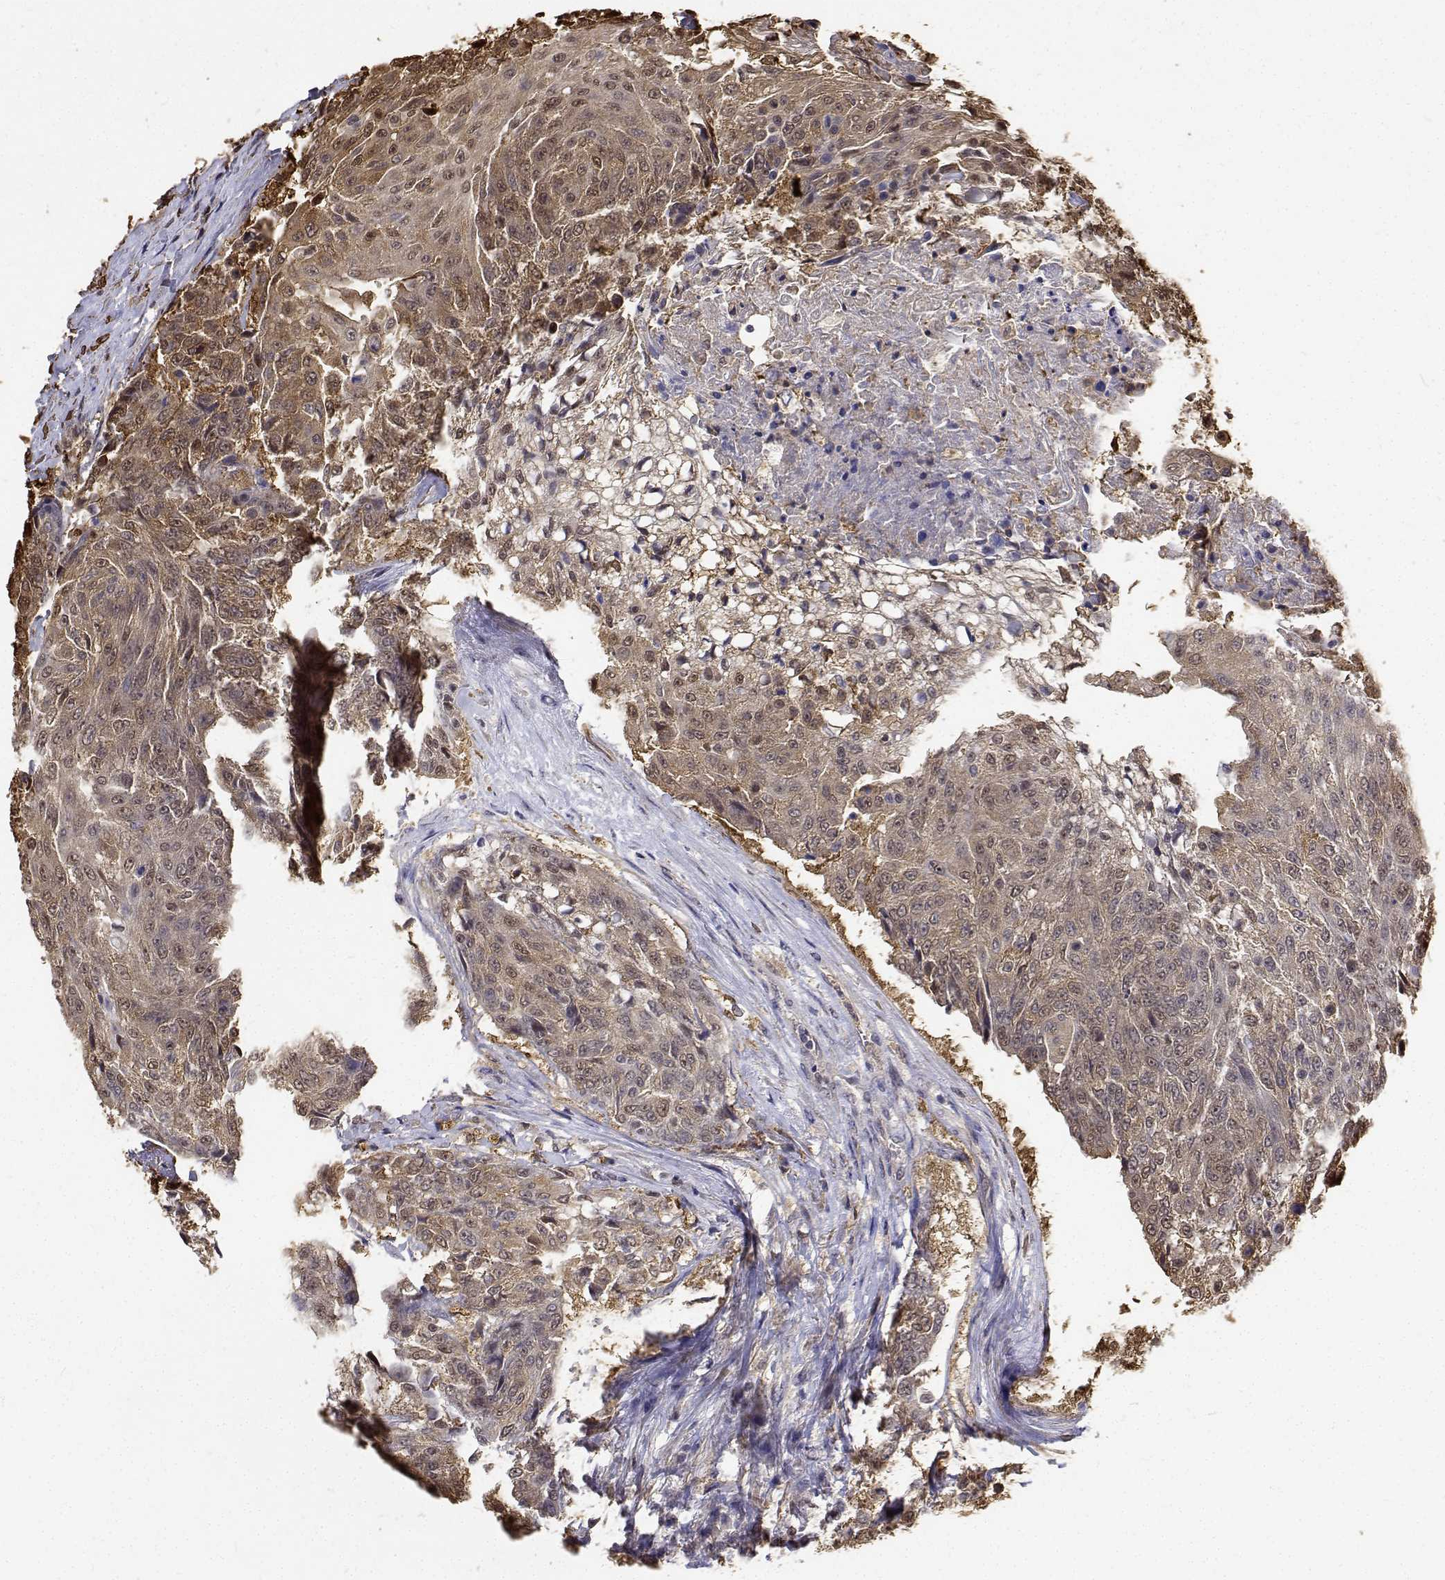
{"staining": {"intensity": "moderate", "quantity": ">75%", "location": "cytoplasmic/membranous,nuclear"}, "tissue": "urothelial cancer", "cell_type": "Tumor cells", "image_type": "cancer", "snomed": [{"axis": "morphology", "description": "Urothelial carcinoma, High grade"}, {"axis": "topography", "description": "Urinary bladder"}], "caption": "The immunohistochemical stain labels moderate cytoplasmic/membranous and nuclear expression in tumor cells of urothelial cancer tissue.", "gene": "PCID2", "patient": {"sex": "female", "age": 63}}